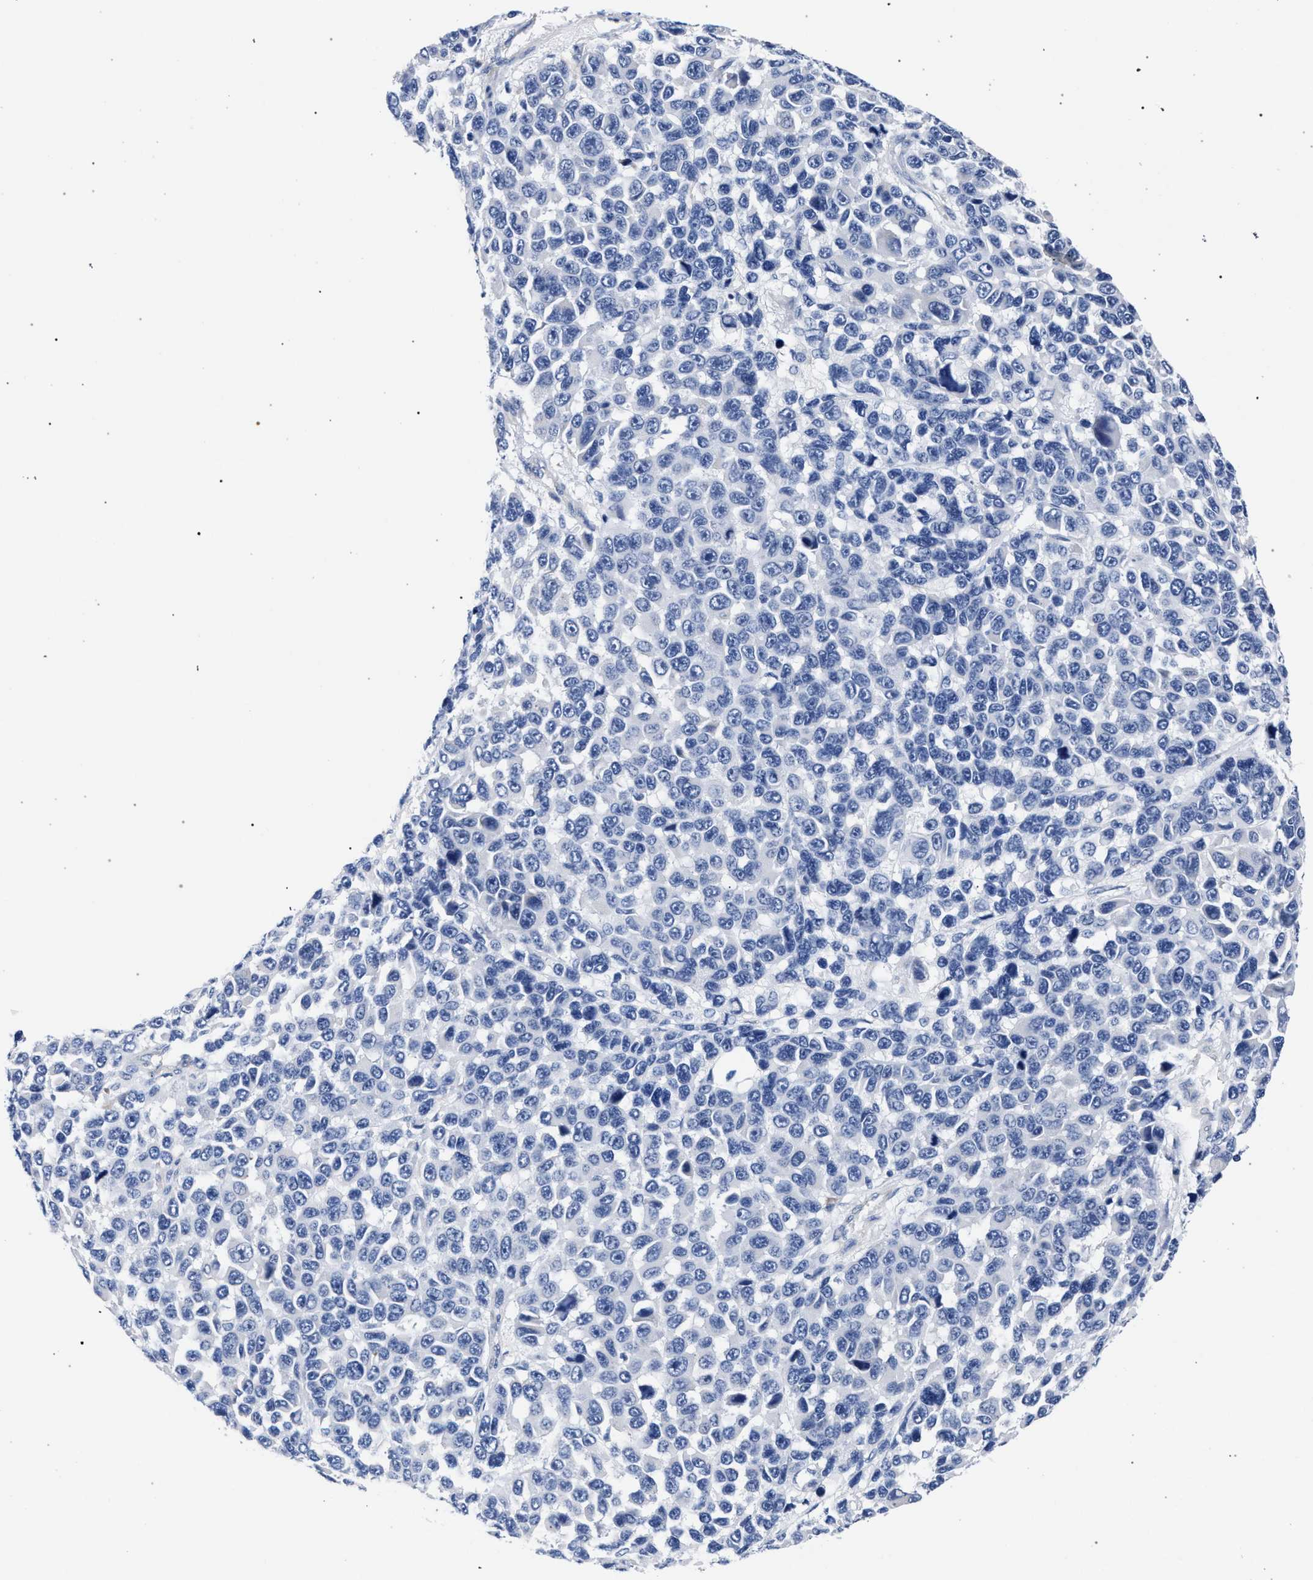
{"staining": {"intensity": "negative", "quantity": "none", "location": "none"}, "tissue": "melanoma", "cell_type": "Tumor cells", "image_type": "cancer", "snomed": [{"axis": "morphology", "description": "Malignant melanoma, NOS"}, {"axis": "topography", "description": "Skin"}], "caption": "Malignant melanoma was stained to show a protein in brown. There is no significant expression in tumor cells.", "gene": "AKAP4", "patient": {"sex": "male", "age": 53}}